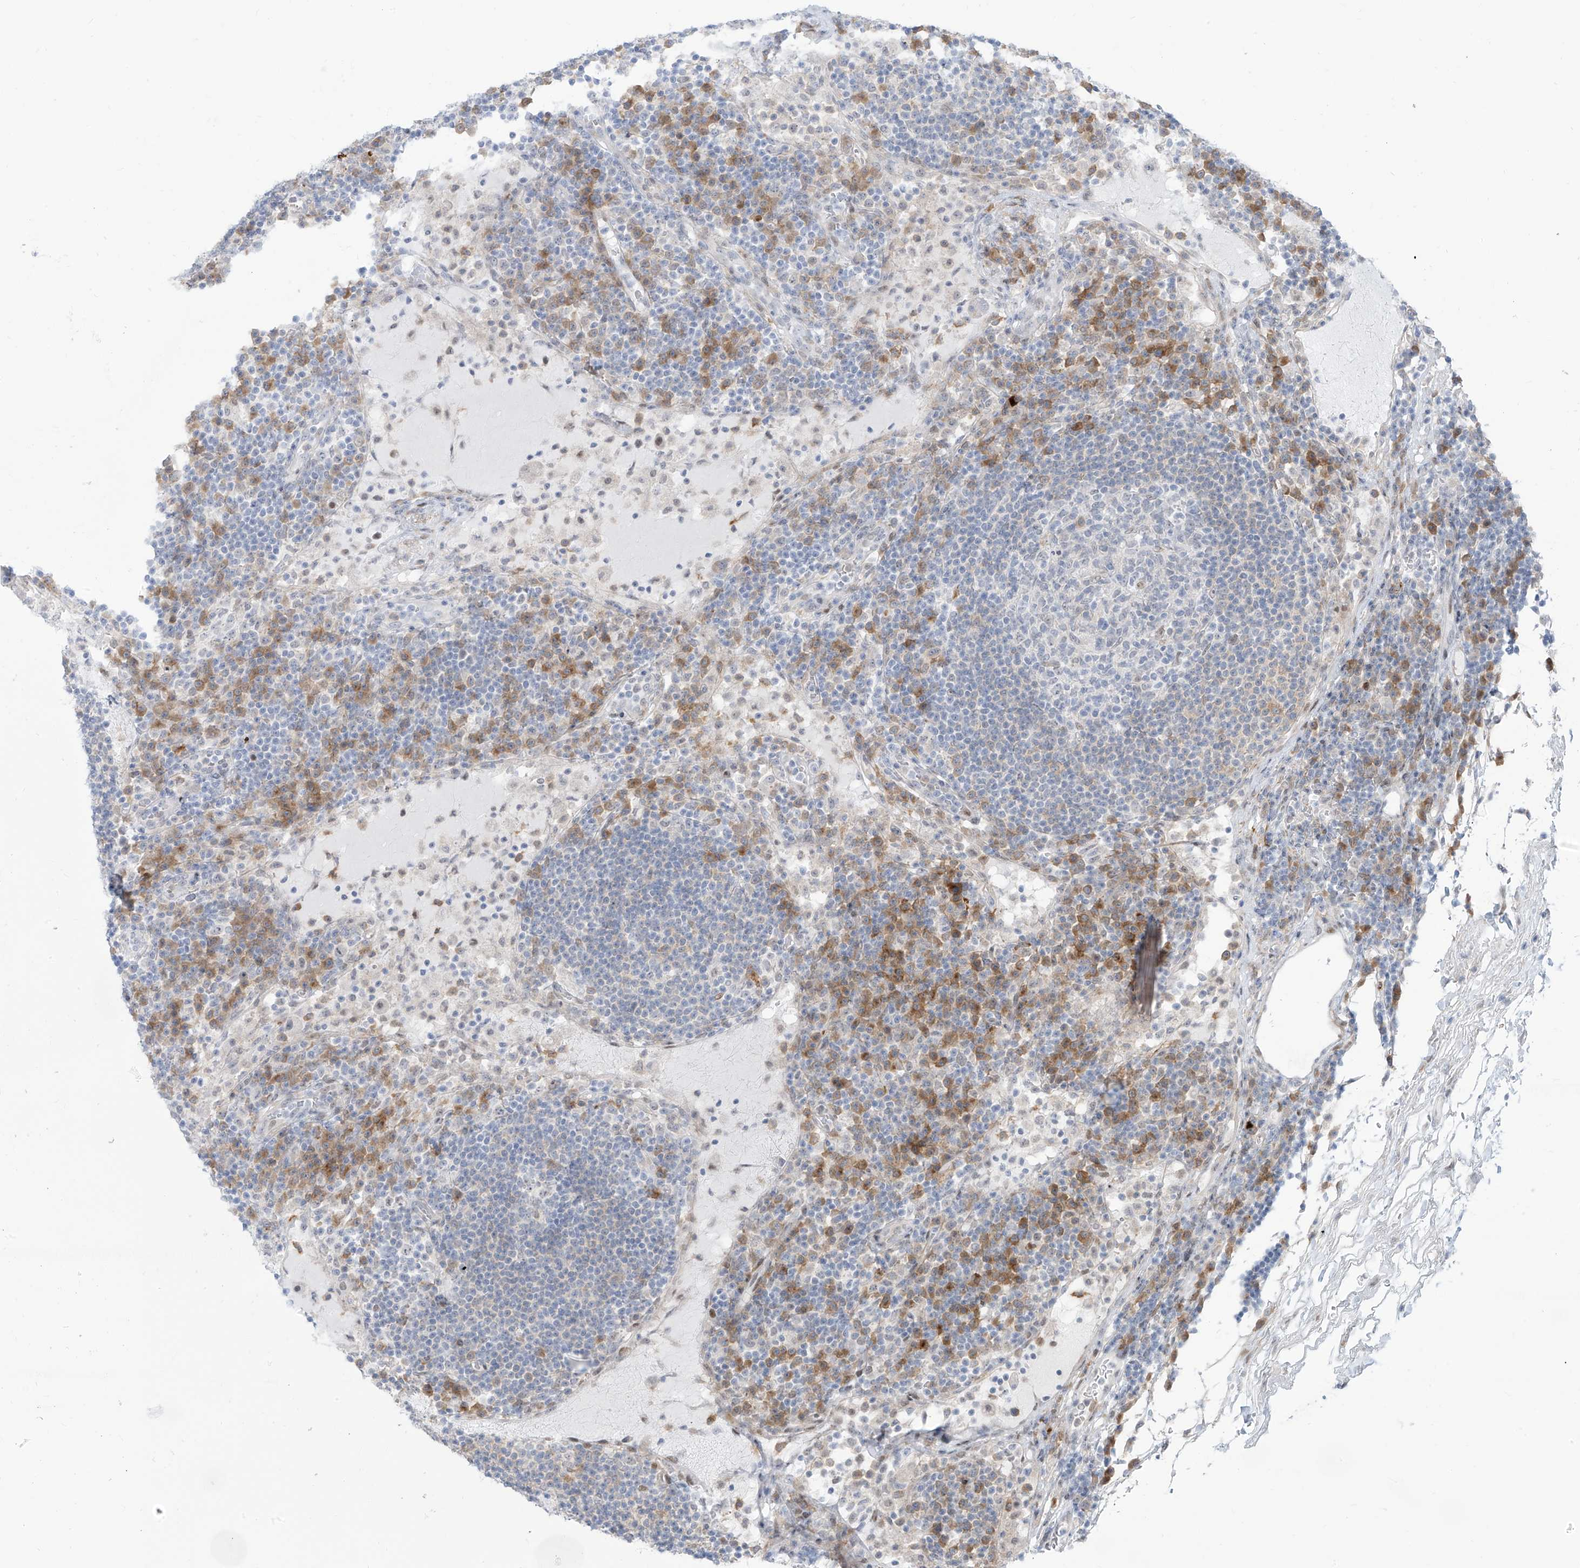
{"staining": {"intensity": "negative", "quantity": "none", "location": "none"}, "tissue": "lymph node", "cell_type": "Germinal center cells", "image_type": "normal", "snomed": [{"axis": "morphology", "description": "Normal tissue, NOS"}, {"axis": "topography", "description": "Lymph node"}], "caption": "Germinal center cells show no significant expression in unremarkable lymph node. (Immunohistochemistry (ihc), brightfield microscopy, high magnification).", "gene": "LIN9", "patient": {"sex": "female", "age": 53}}